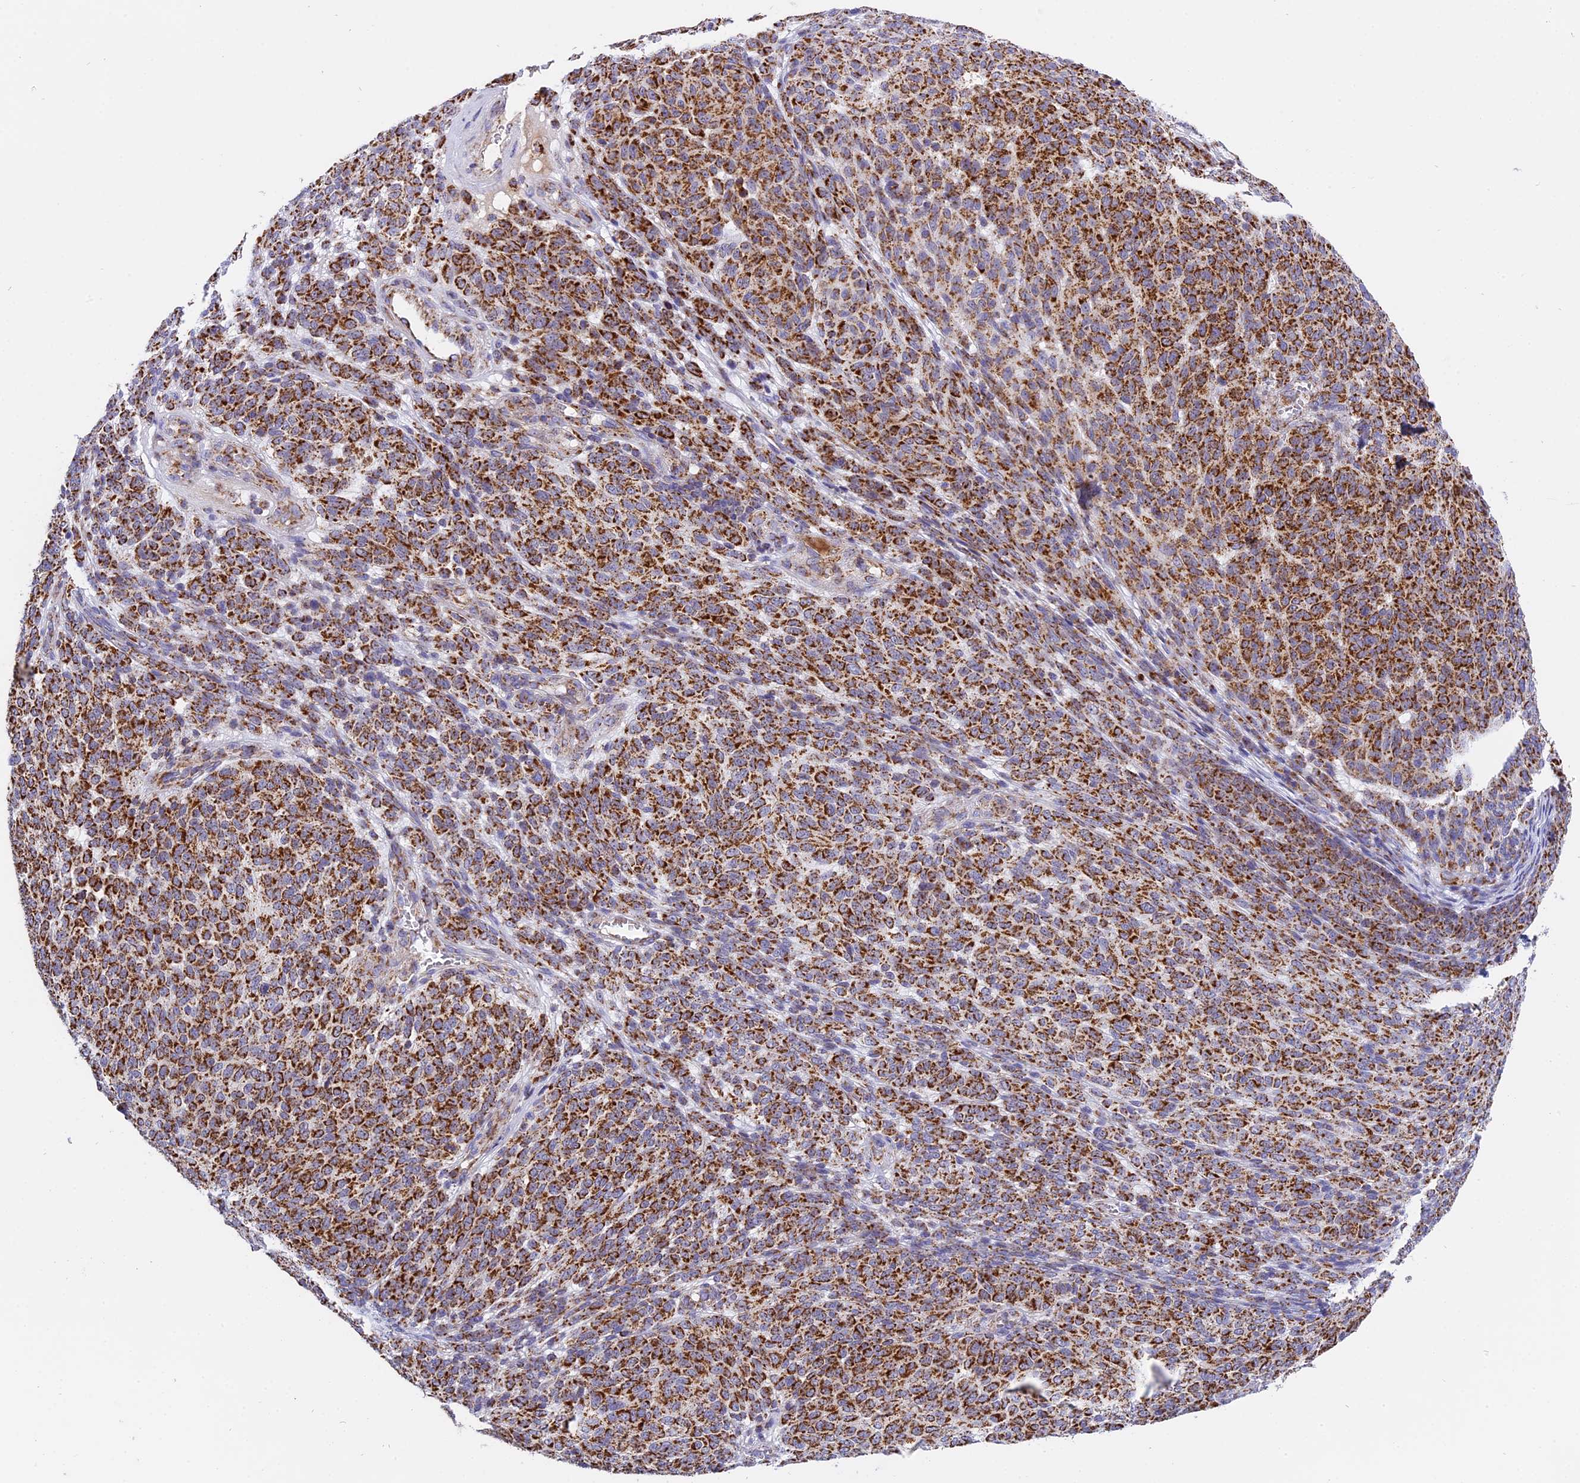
{"staining": {"intensity": "strong", "quantity": ">75%", "location": "cytoplasmic/membranous"}, "tissue": "melanoma", "cell_type": "Tumor cells", "image_type": "cancer", "snomed": [{"axis": "morphology", "description": "Malignant melanoma, NOS"}, {"axis": "topography", "description": "Skin"}], "caption": "Protein analysis of melanoma tissue displays strong cytoplasmic/membranous staining in approximately >75% of tumor cells. (IHC, brightfield microscopy, high magnification).", "gene": "MRPS34", "patient": {"sex": "male", "age": 49}}